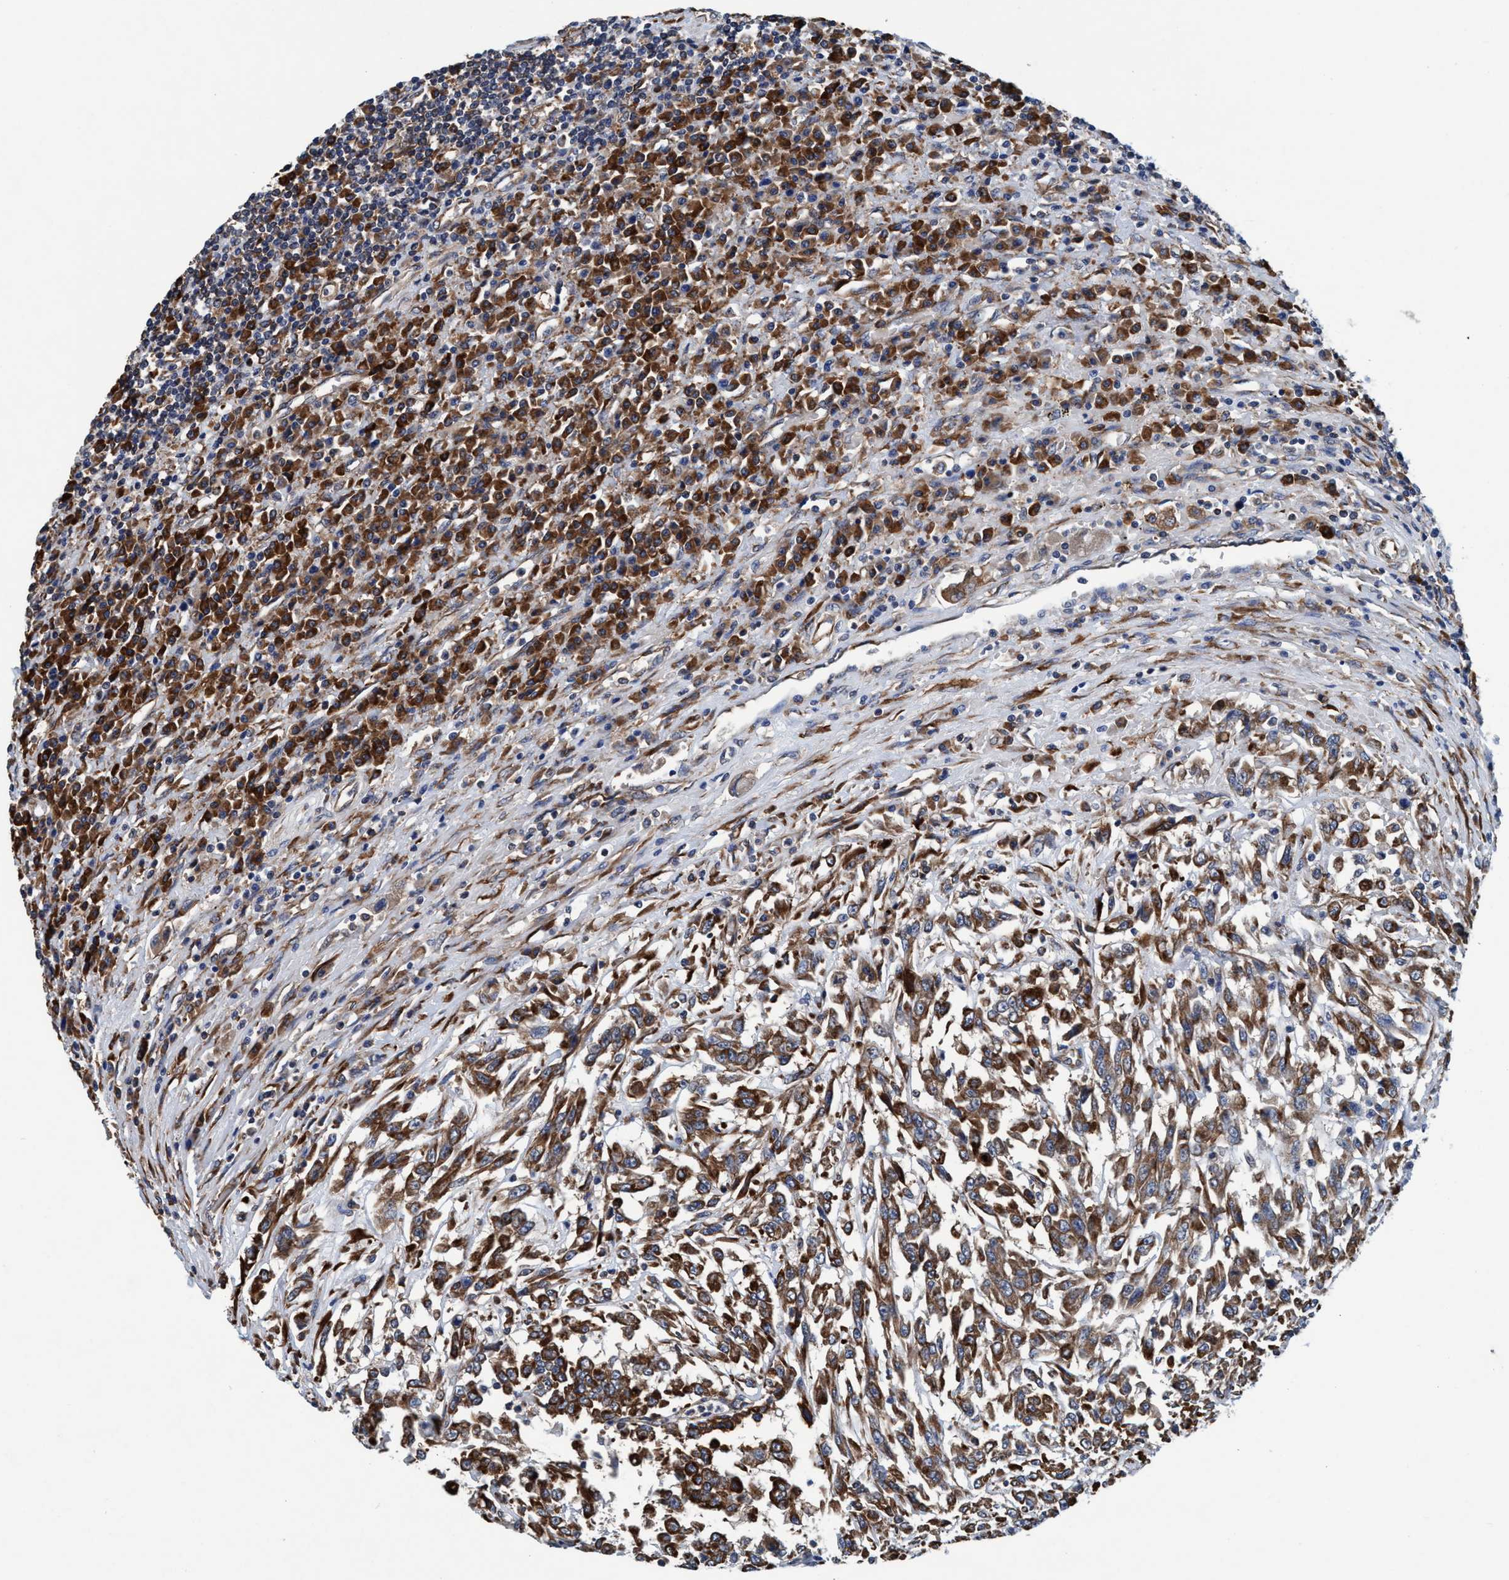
{"staining": {"intensity": "moderate", "quantity": ">75%", "location": "cytoplasmic/membranous"}, "tissue": "urothelial cancer", "cell_type": "Tumor cells", "image_type": "cancer", "snomed": [{"axis": "morphology", "description": "Urothelial carcinoma, High grade"}, {"axis": "topography", "description": "Urinary bladder"}], "caption": "A photomicrograph of urothelial cancer stained for a protein shows moderate cytoplasmic/membranous brown staining in tumor cells. (DAB IHC, brown staining for protein, blue staining for nuclei).", "gene": "ENDOG", "patient": {"sex": "male", "age": 46}}